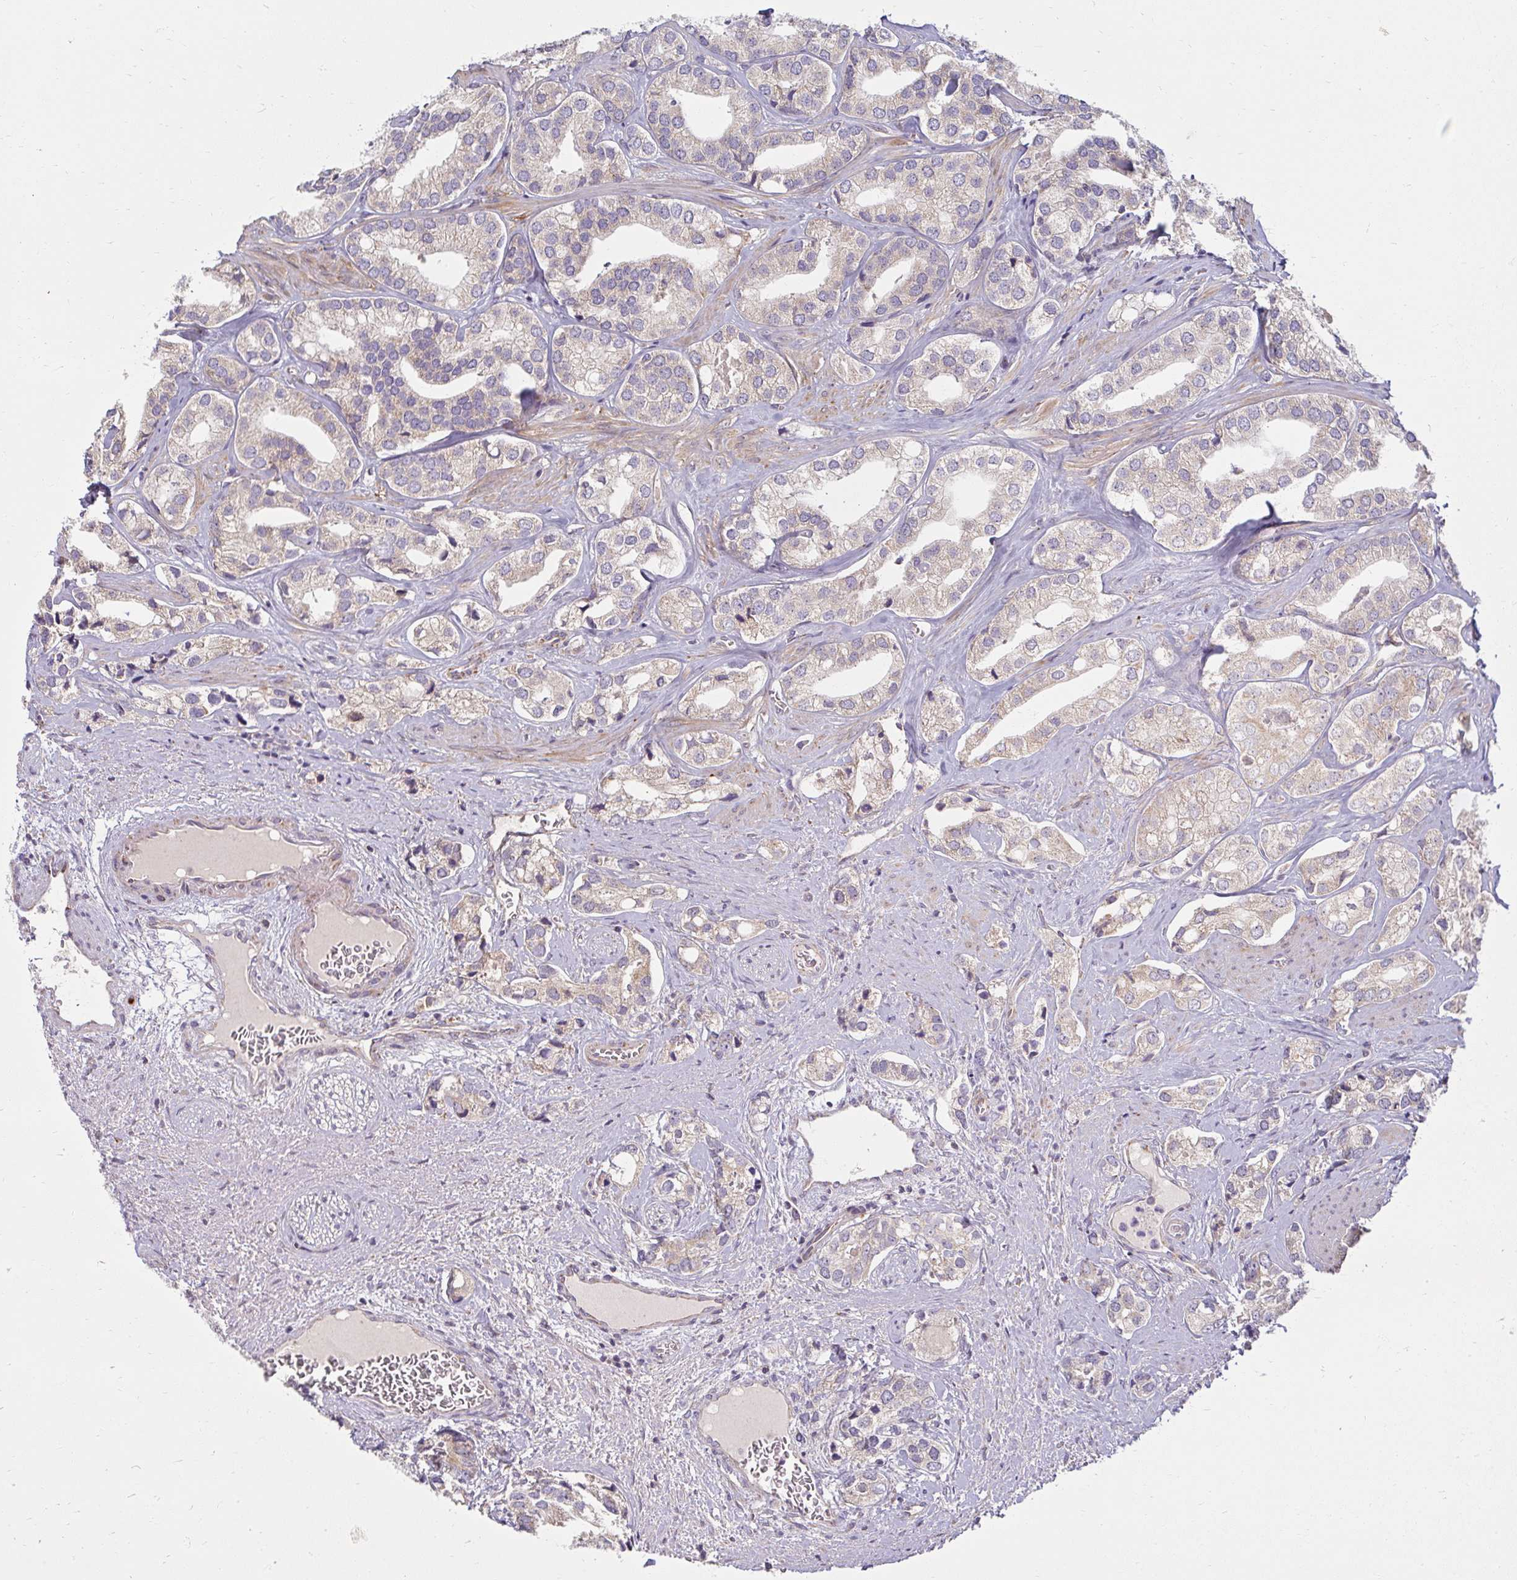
{"staining": {"intensity": "weak", "quantity": "<25%", "location": "cytoplasmic/membranous"}, "tissue": "prostate cancer", "cell_type": "Tumor cells", "image_type": "cancer", "snomed": [{"axis": "morphology", "description": "Adenocarcinoma, High grade"}, {"axis": "topography", "description": "Prostate"}], "caption": "IHC micrograph of neoplastic tissue: human prostate cancer (adenocarcinoma (high-grade)) stained with DAB demonstrates no significant protein positivity in tumor cells. (Brightfield microscopy of DAB (3,3'-diaminobenzidine) immunohistochemistry (IHC) at high magnification).", "gene": "SKP2", "patient": {"sex": "male", "age": 58}}